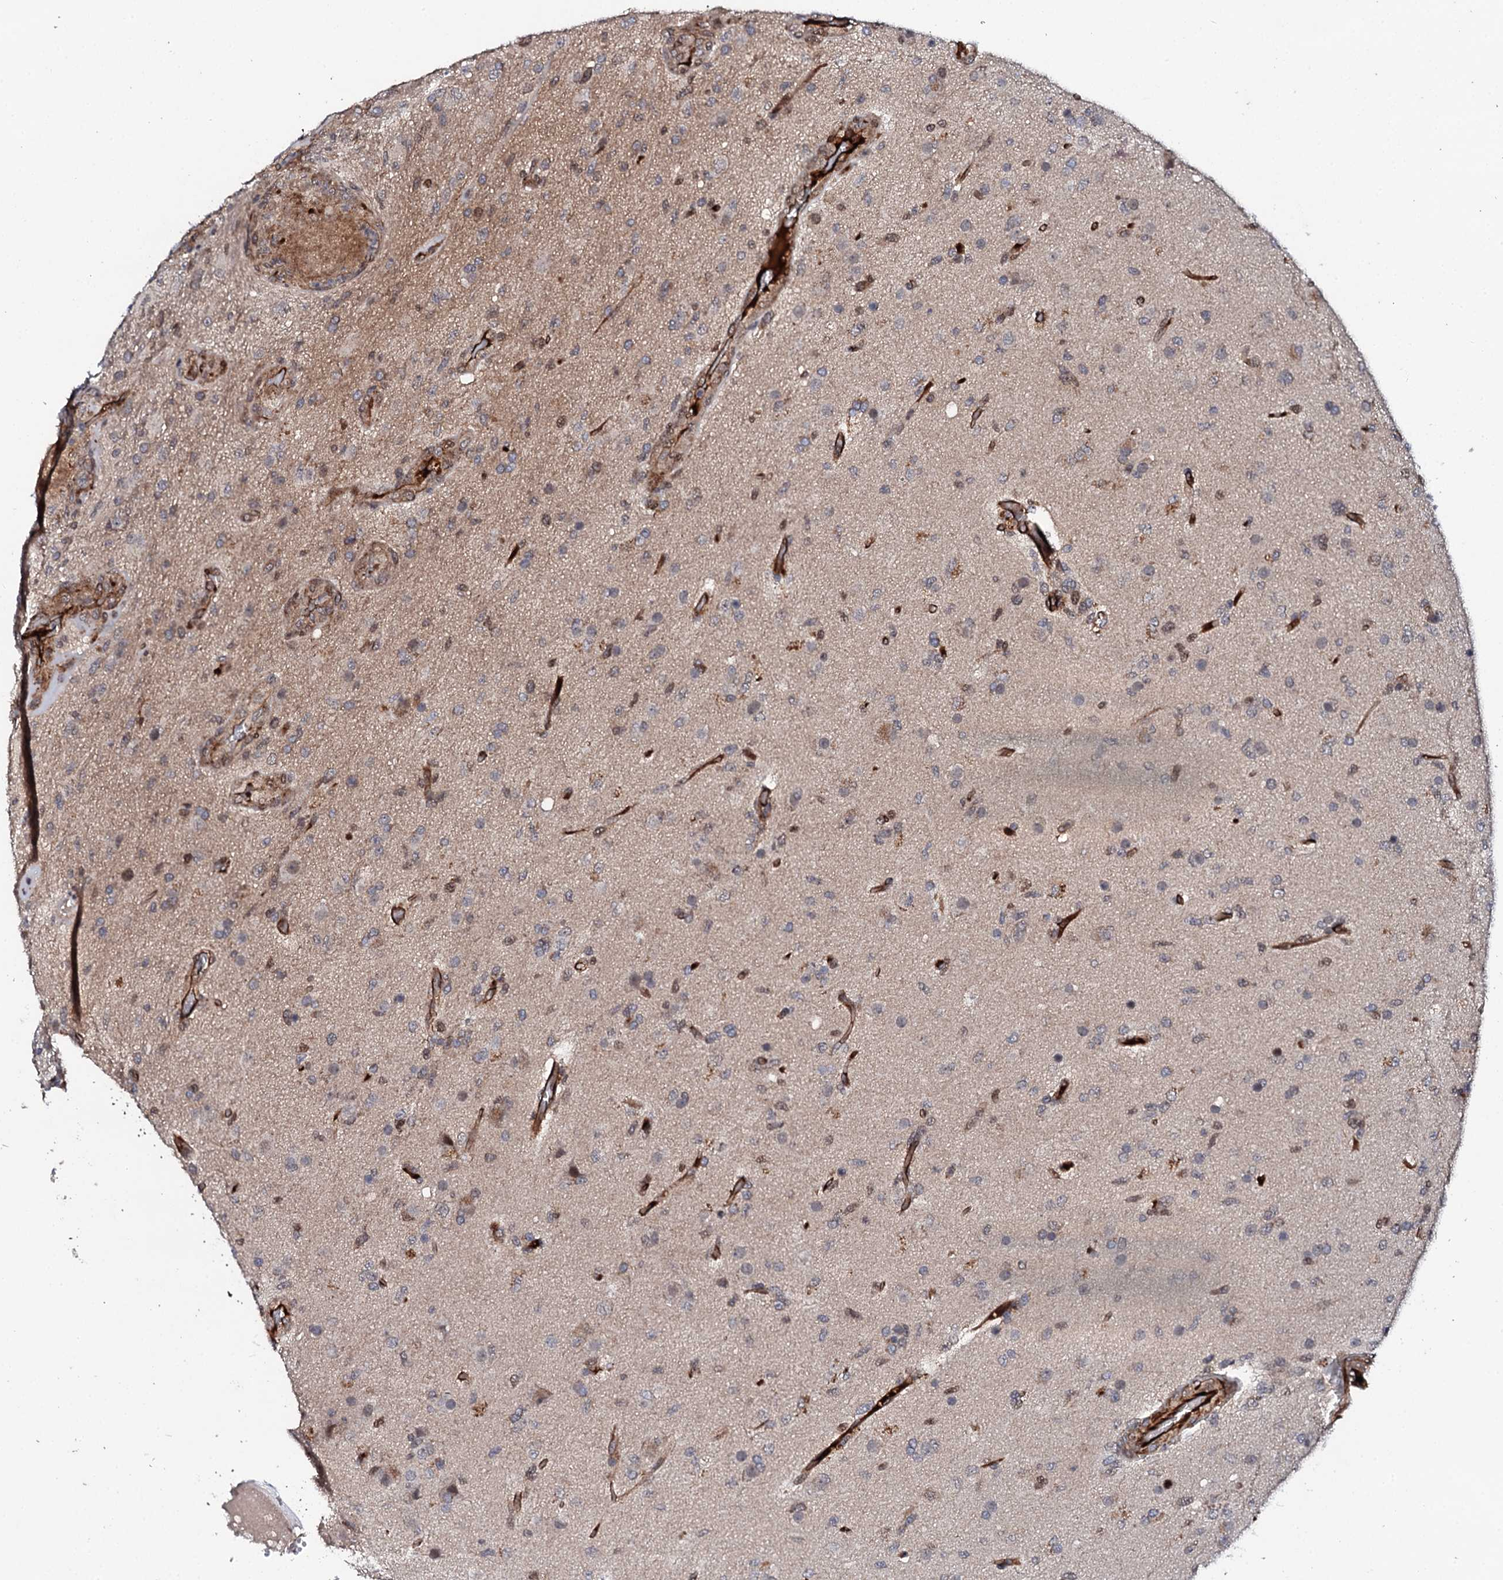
{"staining": {"intensity": "weak", "quantity": "25%-75%", "location": "cytoplasmic/membranous,nuclear"}, "tissue": "glioma", "cell_type": "Tumor cells", "image_type": "cancer", "snomed": [{"axis": "morphology", "description": "Glioma, malignant, High grade"}, {"axis": "topography", "description": "Brain"}], "caption": "Immunohistochemistry (IHC) staining of glioma, which exhibits low levels of weak cytoplasmic/membranous and nuclear positivity in about 25%-75% of tumor cells indicating weak cytoplasmic/membranous and nuclear protein staining. The staining was performed using DAB (brown) for protein detection and nuclei were counterstained in hematoxylin (blue).", "gene": "FAM111A", "patient": {"sex": "female", "age": 74}}